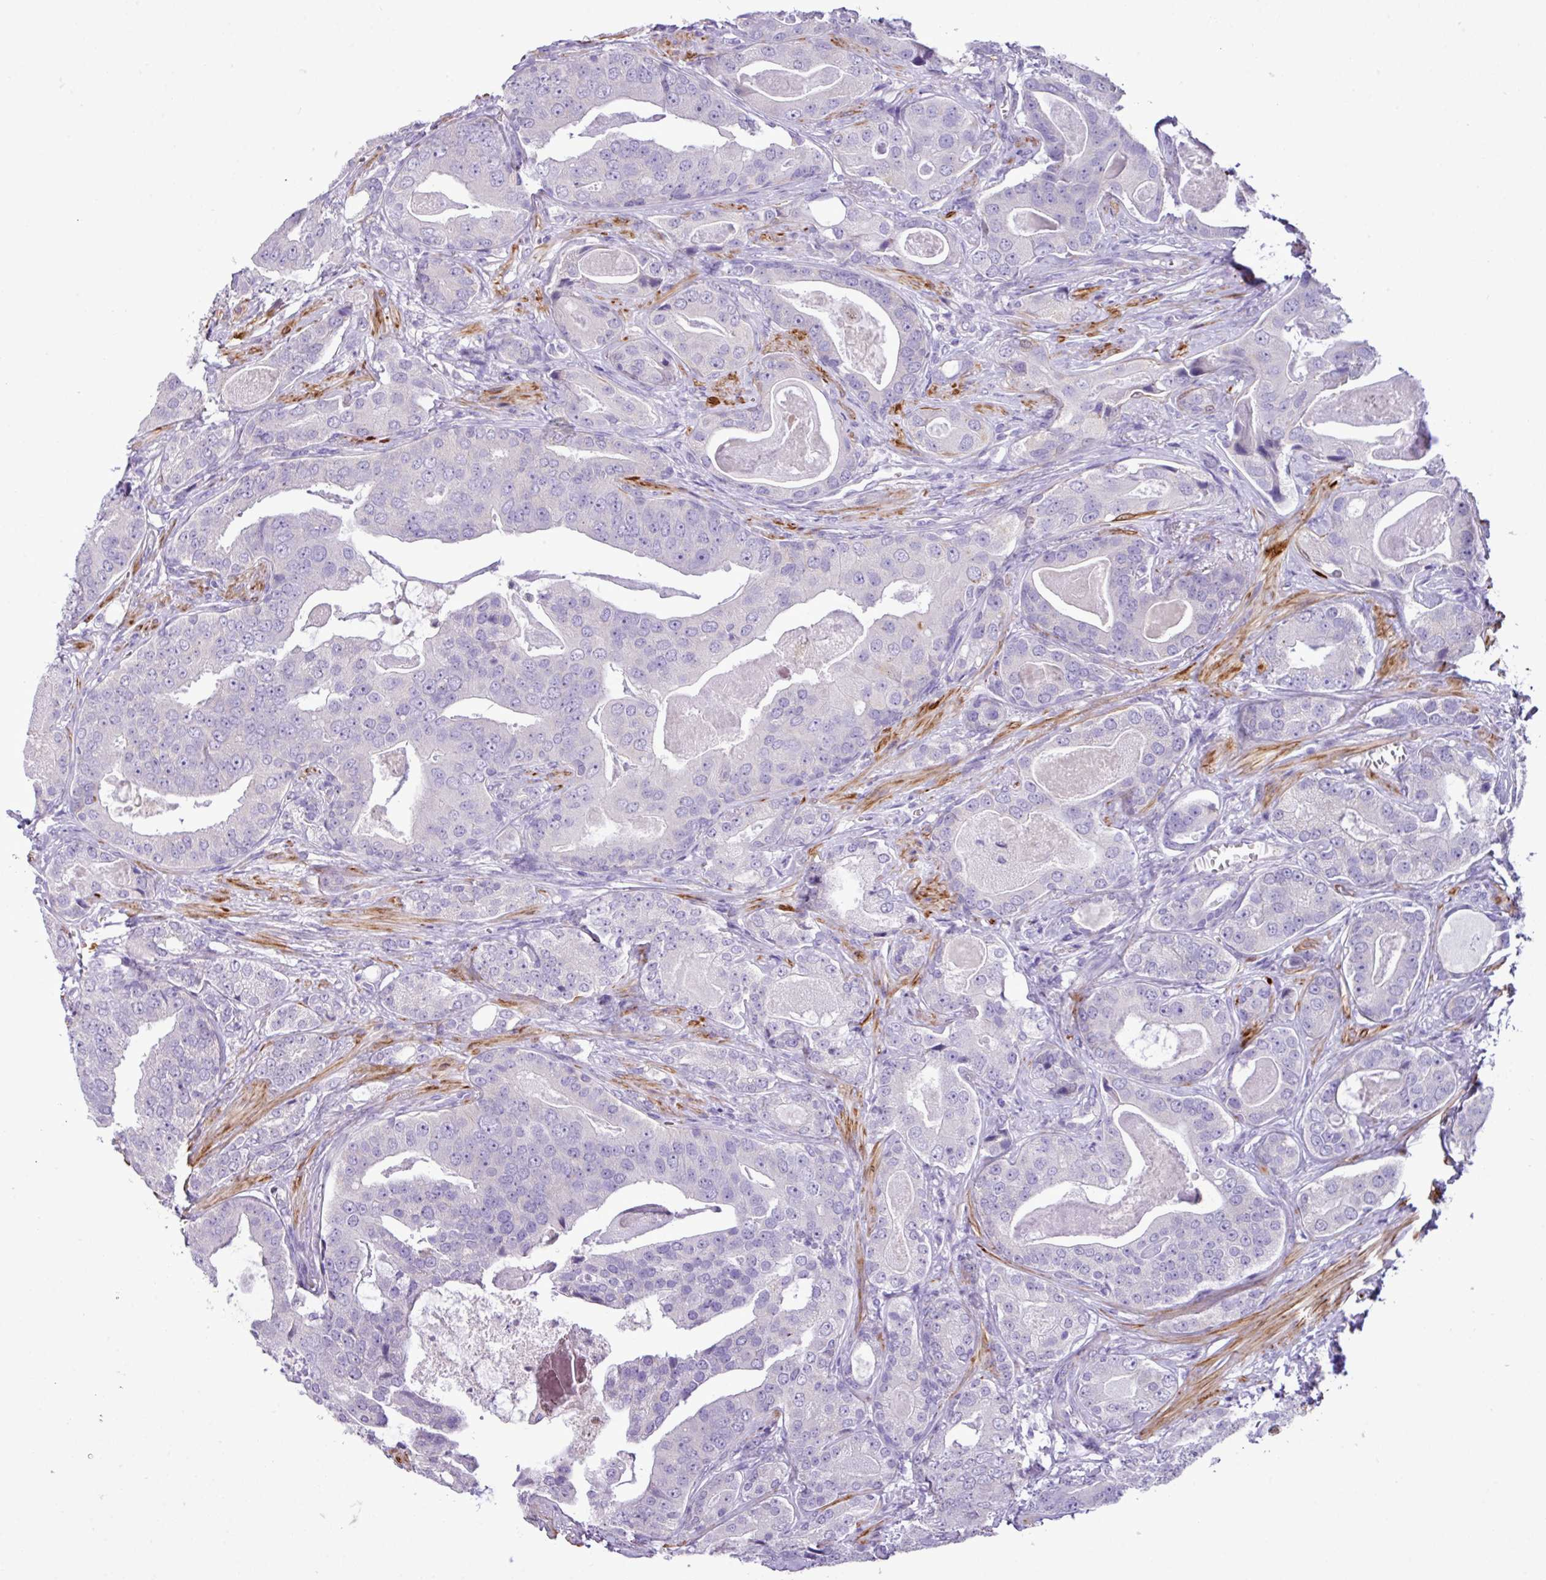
{"staining": {"intensity": "negative", "quantity": "none", "location": "none"}, "tissue": "prostate cancer", "cell_type": "Tumor cells", "image_type": "cancer", "snomed": [{"axis": "morphology", "description": "Adenocarcinoma, High grade"}, {"axis": "topography", "description": "Prostate"}], "caption": "This image is of prostate cancer (high-grade adenocarcinoma) stained with immunohistochemistry (IHC) to label a protein in brown with the nuclei are counter-stained blue. There is no staining in tumor cells. (DAB (3,3'-diaminobenzidine) immunohistochemistry with hematoxylin counter stain).", "gene": "ZSCAN5A", "patient": {"sex": "male", "age": 71}}